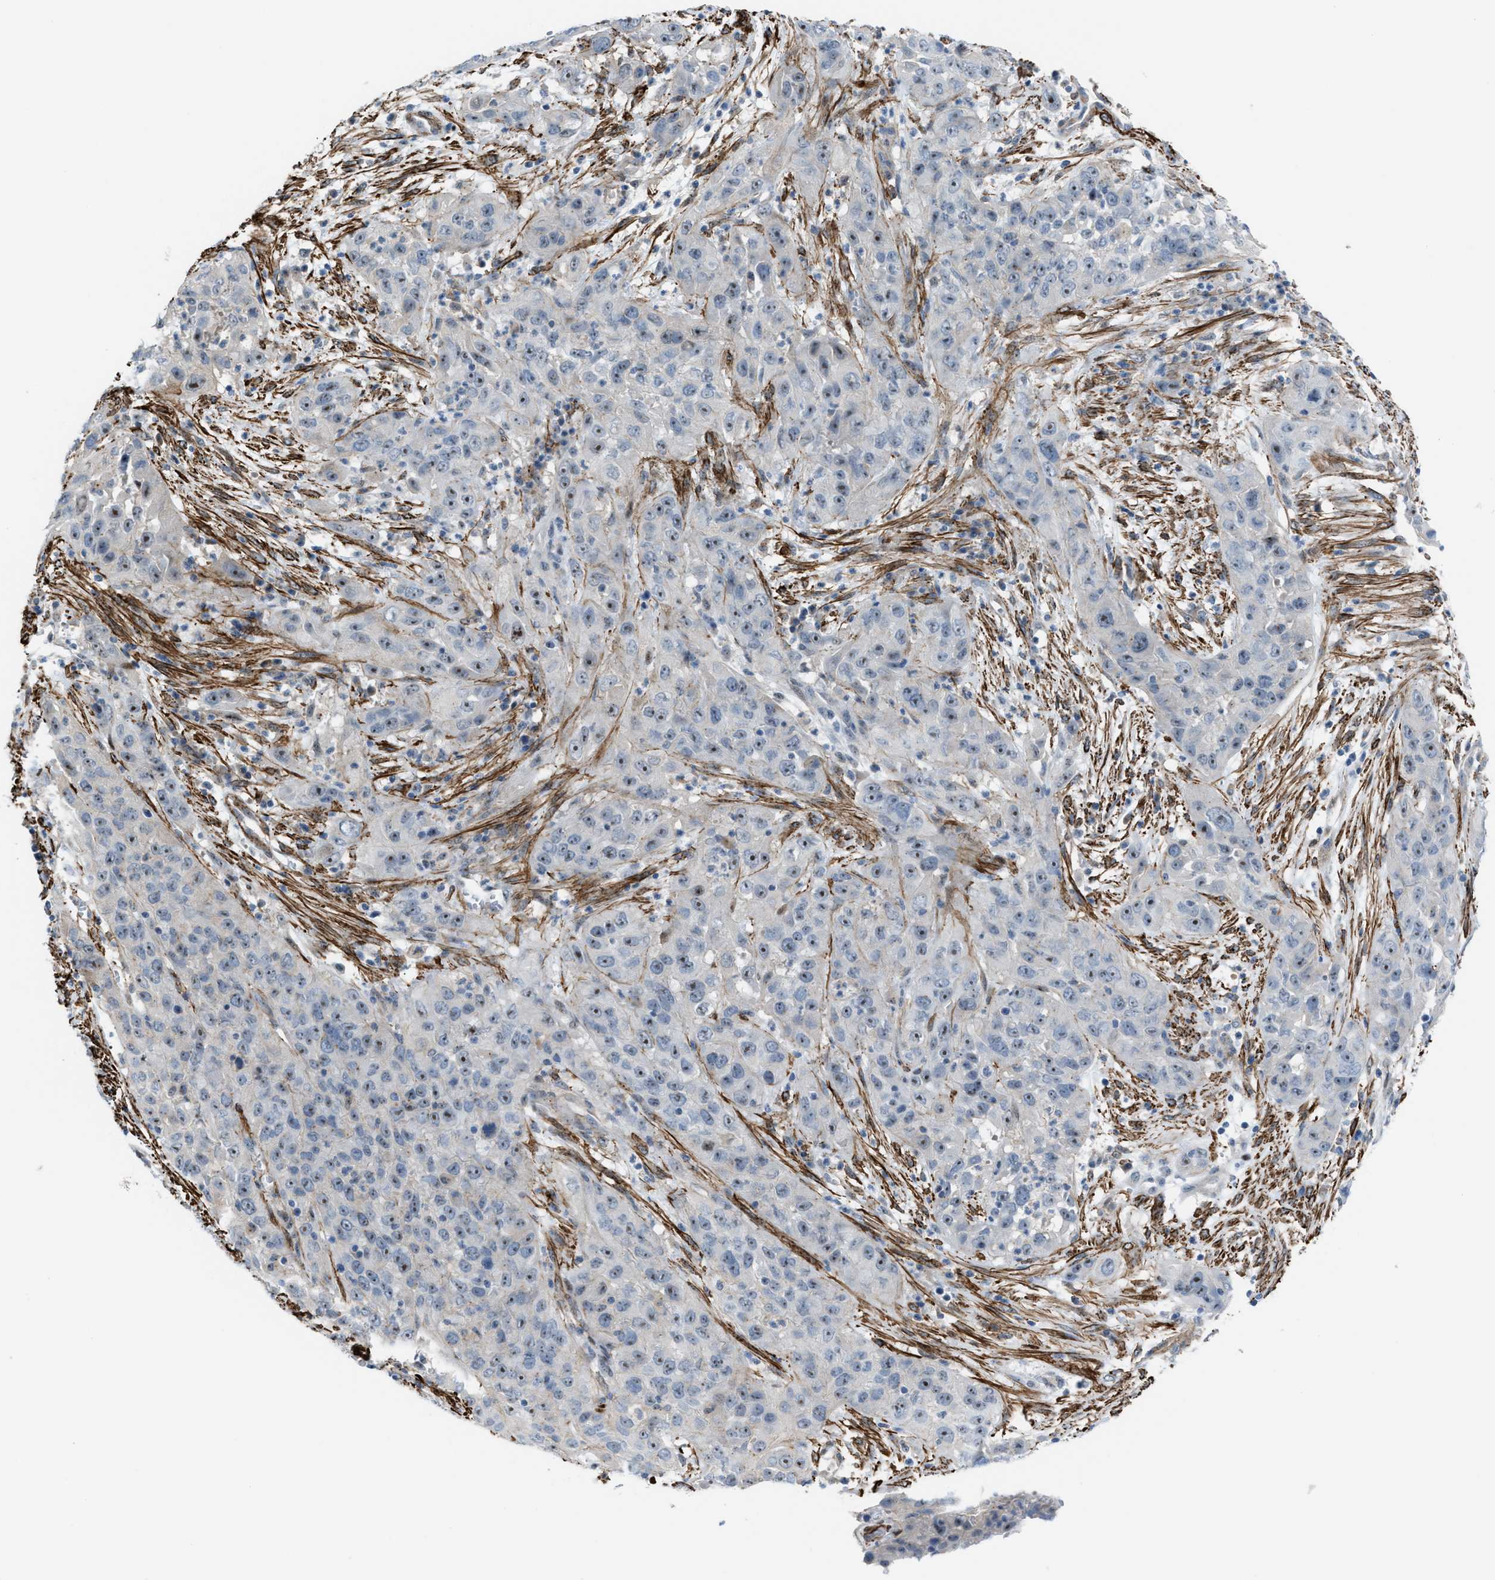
{"staining": {"intensity": "moderate", "quantity": ">75%", "location": "nuclear"}, "tissue": "cervical cancer", "cell_type": "Tumor cells", "image_type": "cancer", "snomed": [{"axis": "morphology", "description": "Squamous cell carcinoma, NOS"}, {"axis": "topography", "description": "Cervix"}], "caption": "Moderate nuclear positivity for a protein is identified in about >75% of tumor cells of cervical cancer using IHC.", "gene": "NQO2", "patient": {"sex": "female", "age": 32}}